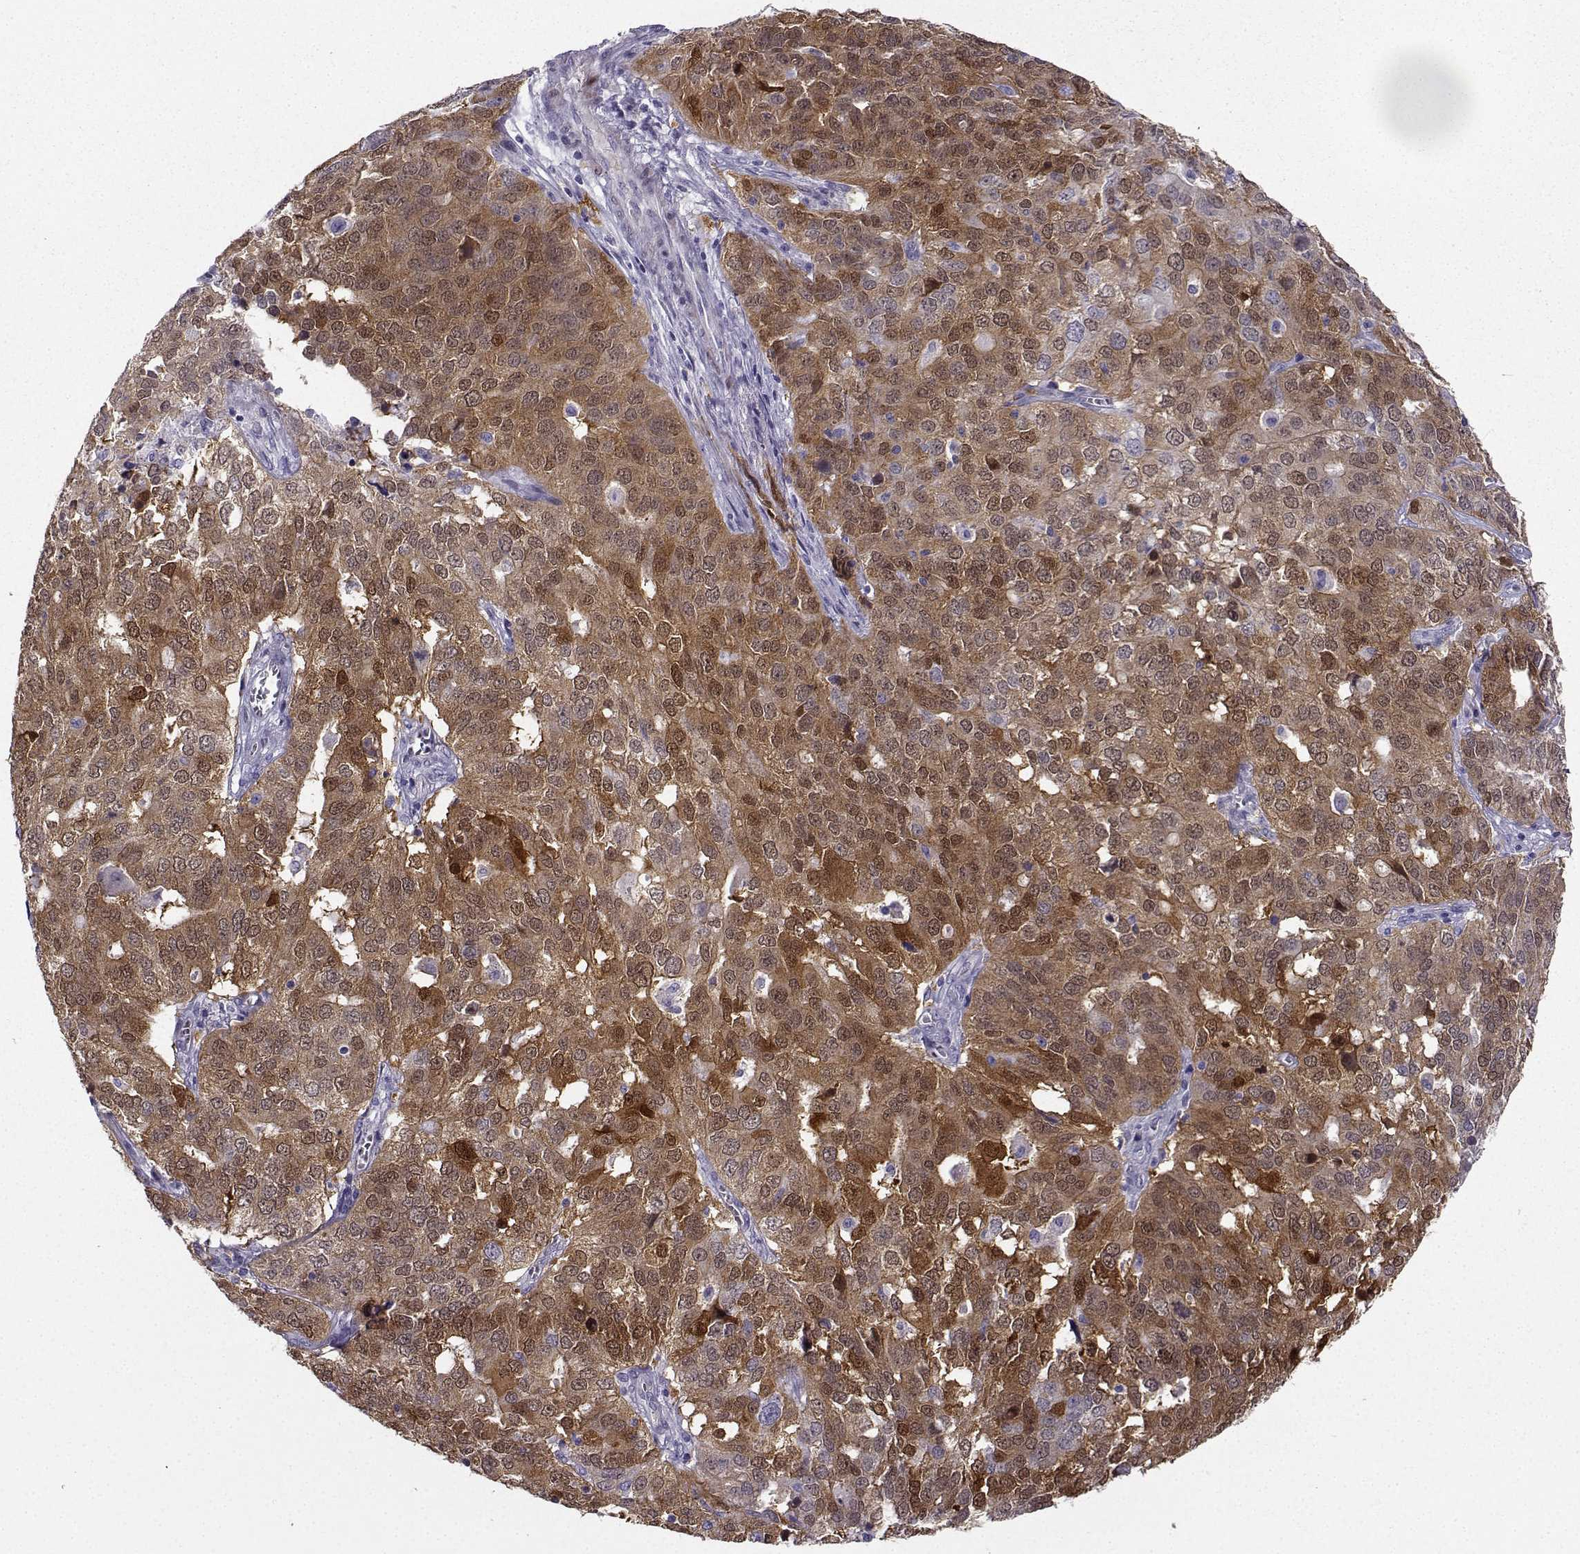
{"staining": {"intensity": "moderate", "quantity": "25%-75%", "location": "cytoplasmic/membranous"}, "tissue": "ovarian cancer", "cell_type": "Tumor cells", "image_type": "cancer", "snomed": [{"axis": "morphology", "description": "Carcinoma, endometroid"}, {"axis": "topography", "description": "Soft tissue"}, {"axis": "topography", "description": "Ovary"}], "caption": "About 25%-75% of tumor cells in human ovarian cancer exhibit moderate cytoplasmic/membranous protein staining as visualized by brown immunohistochemical staining.", "gene": "NQO1", "patient": {"sex": "female", "age": 52}}